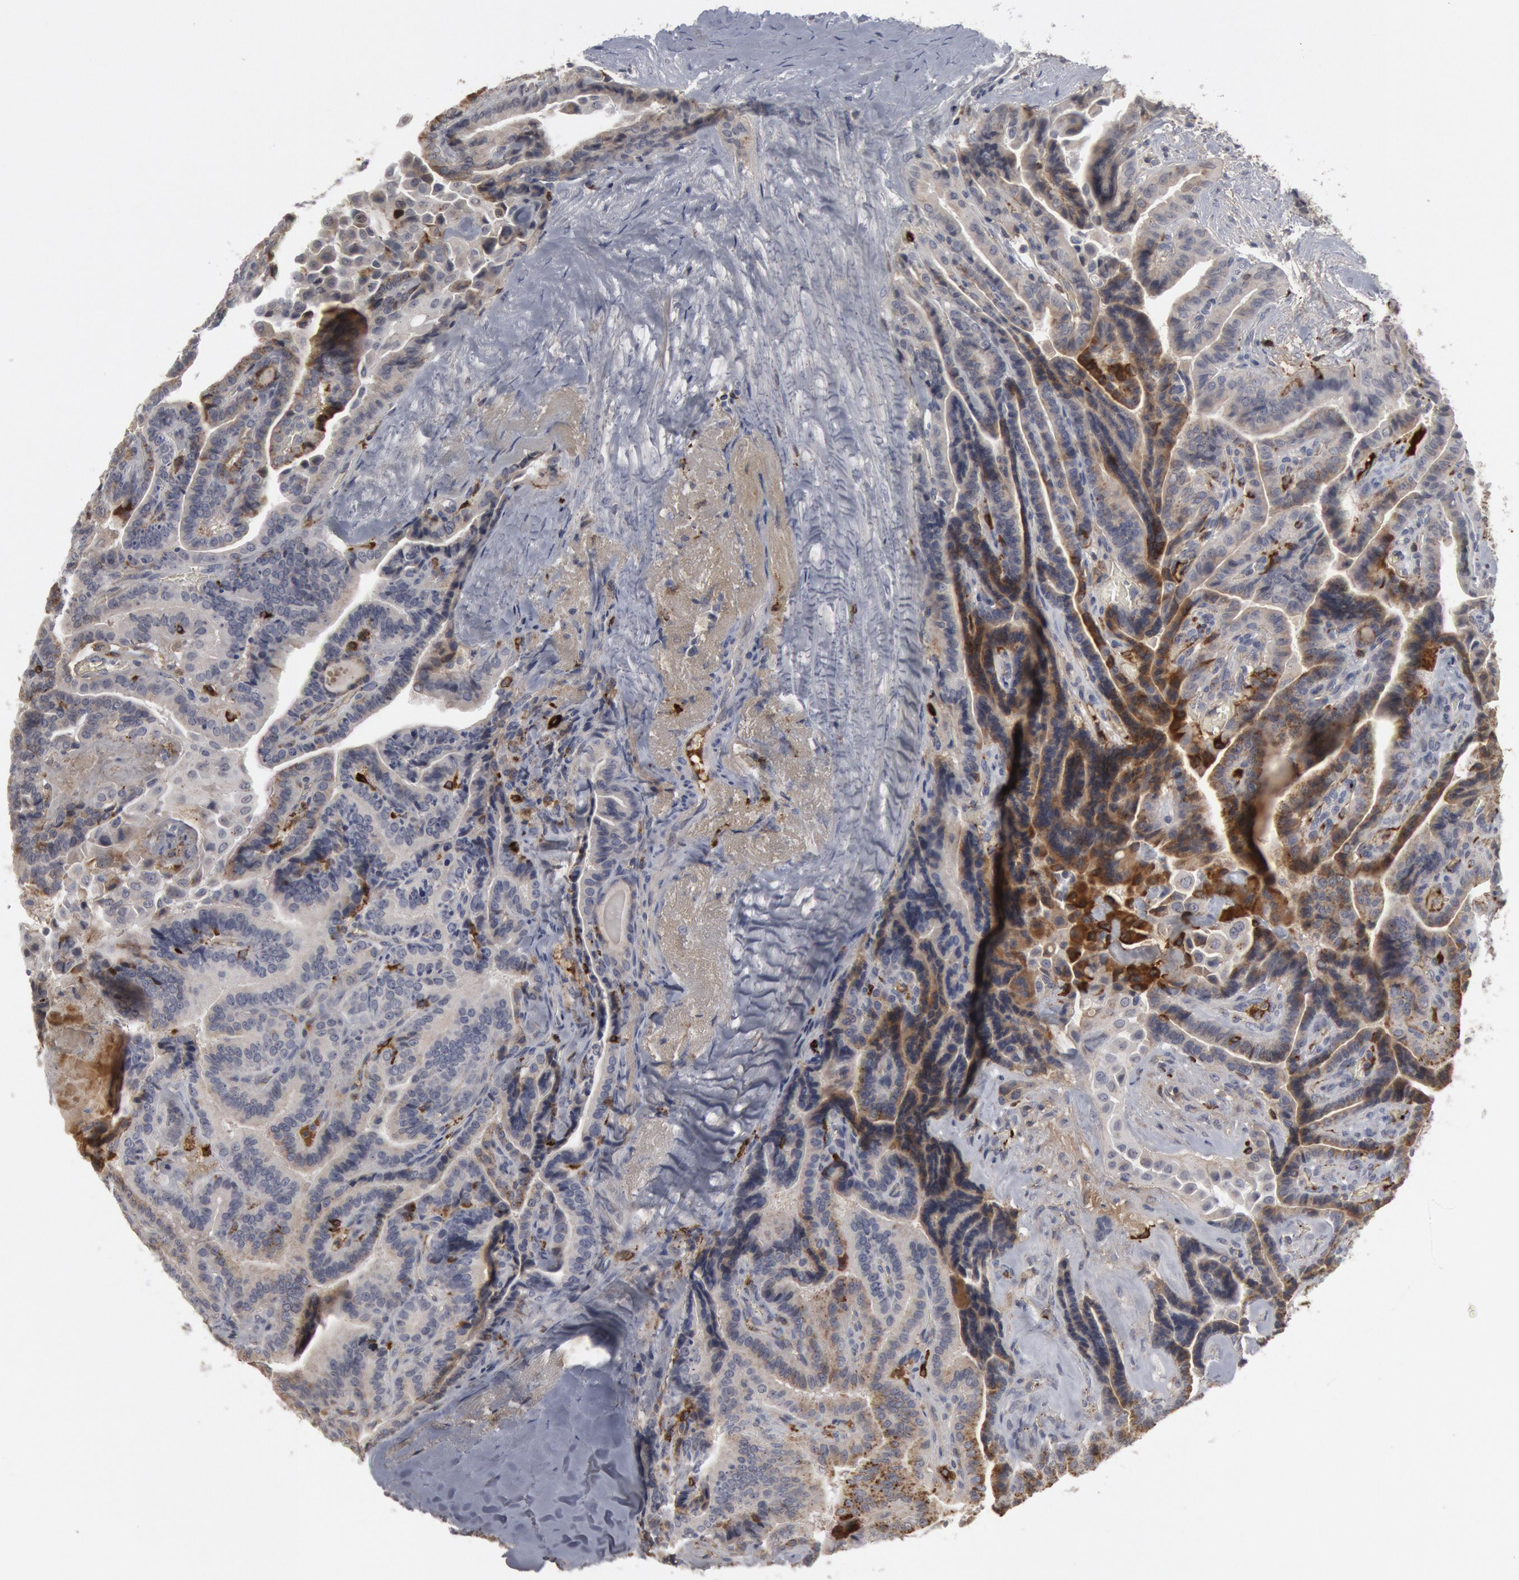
{"staining": {"intensity": "moderate", "quantity": "25%-75%", "location": "cytoplasmic/membranous"}, "tissue": "thyroid cancer", "cell_type": "Tumor cells", "image_type": "cancer", "snomed": [{"axis": "morphology", "description": "Papillary adenocarcinoma, NOS"}, {"axis": "topography", "description": "Thyroid gland"}], "caption": "Thyroid cancer (papillary adenocarcinoma) stained for a protein (brown) shows moderate cytoplasmic/membranous positive positivity in approximately 25%-75% of tumor cells.", "gene": "C1QC", "patient": {"sex": "male", "age": 87}}